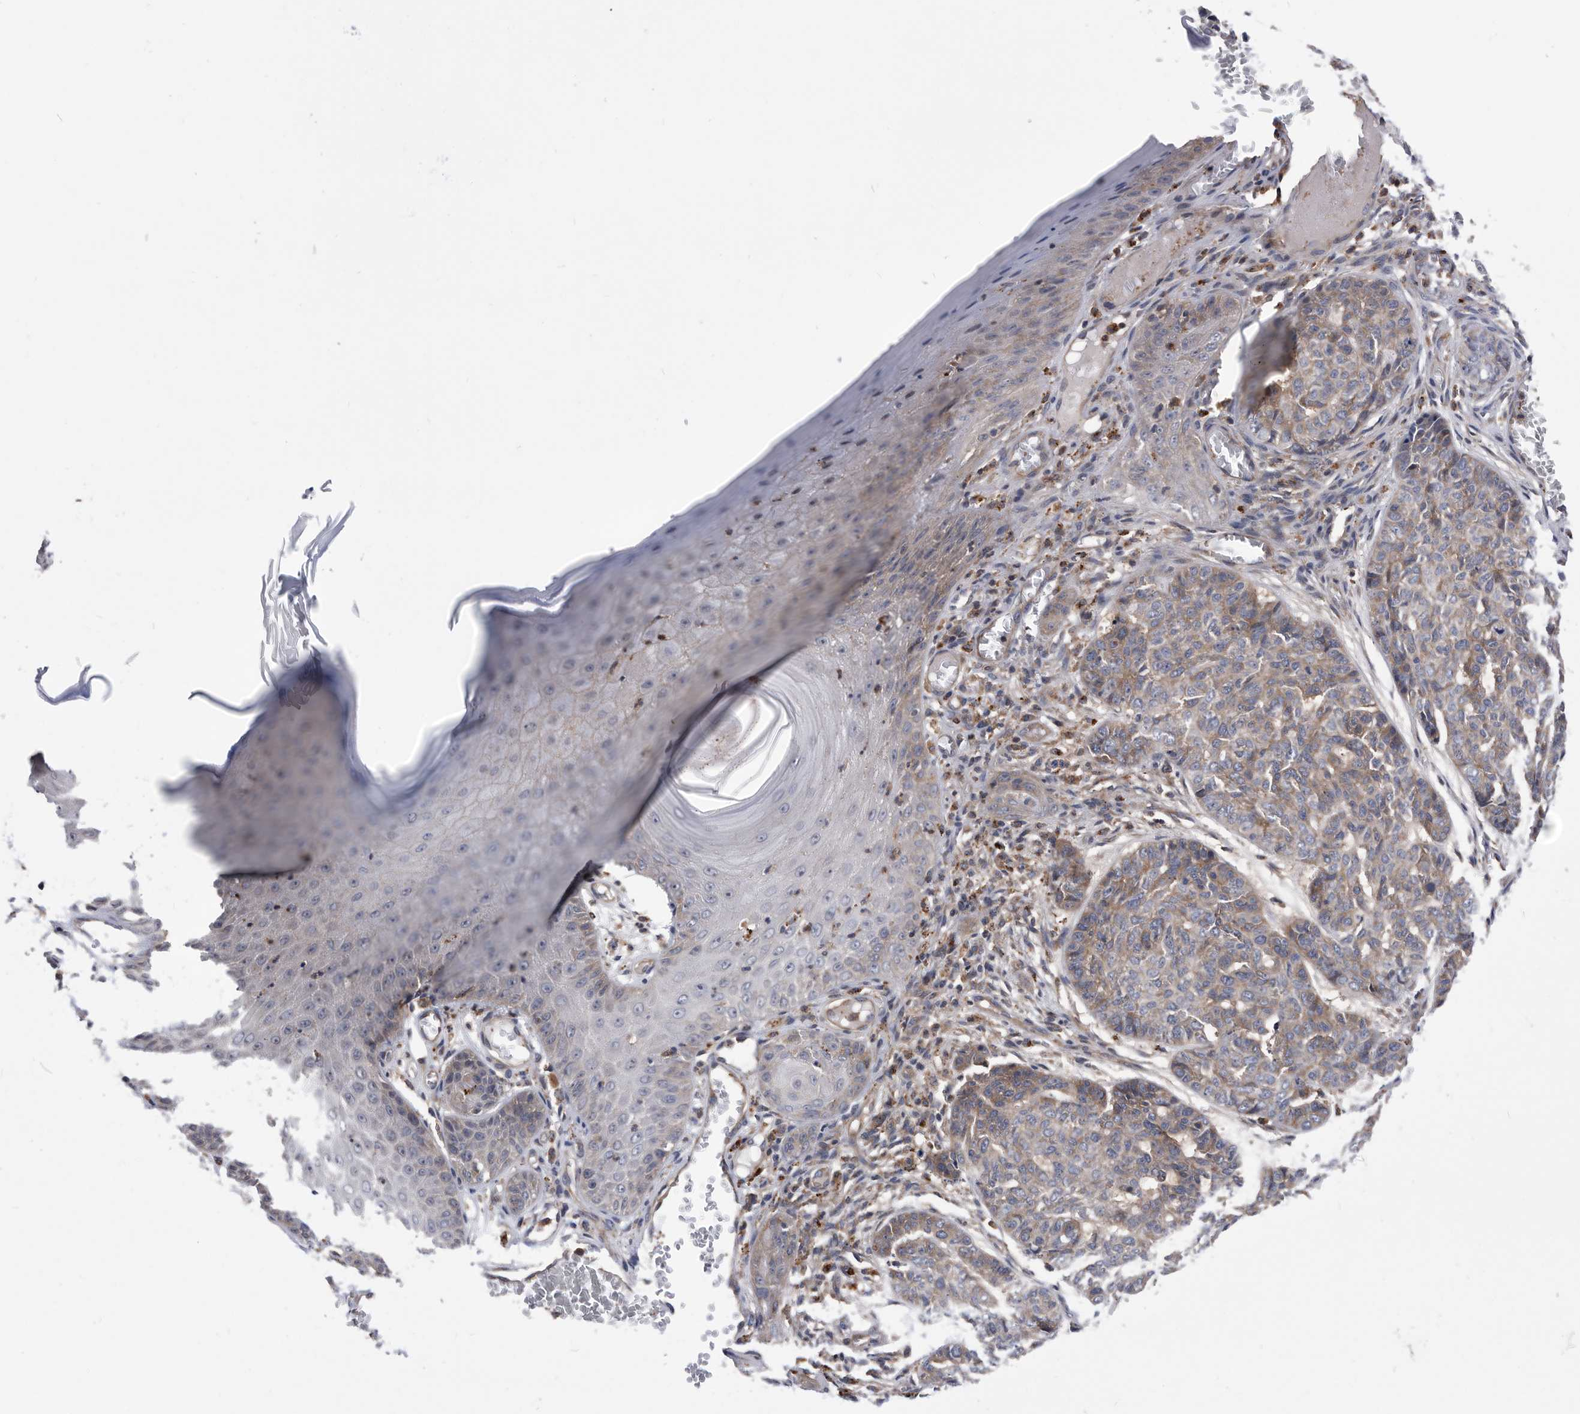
{"staining": {"intensity": "moderate", "quantity": "25%-75%", "location": "cytoplasmic/membranous"}, "tissue": "skin cancer", "cell_type": "Tumor cells", "image_type": "cancer", "snomed": [{"axis": "morphology", "description": "Basal cell carcinoma"}, {"axis": "topography", "description": "Skin"}], "caption": "A photomicrograph showing moderate cytoplasmic/membranous positivity in about 25%-75% of tumor cells in skin basal cell carcinoma, as visualized by brown immunohistochemical staining.", "gene": "BAIAP3", "patient": {"sex": "female", "age": 64}}